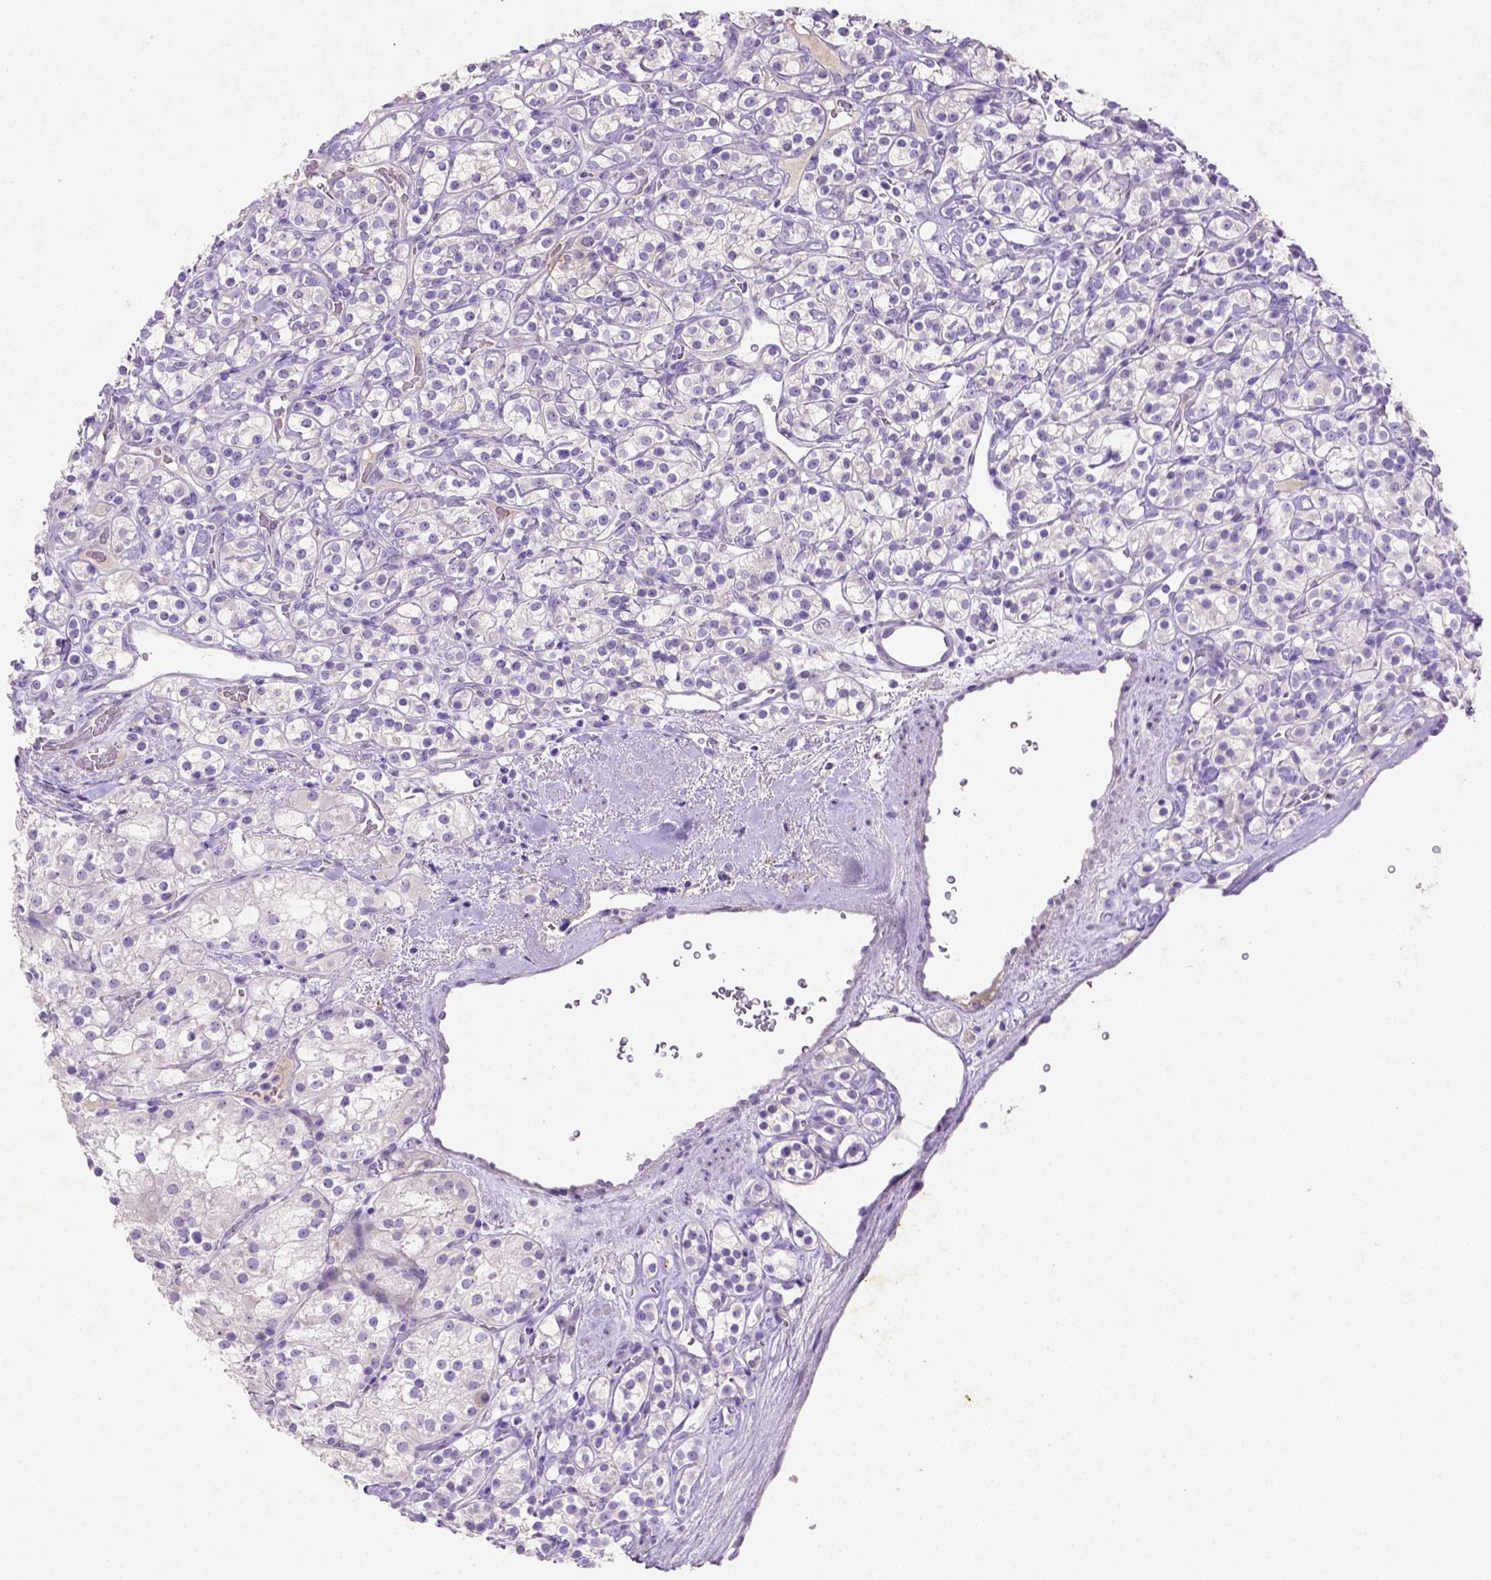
{"staining": {"intensity": "negative", "quantity": "none", "location": "none"}, "tissue": "renal cancer", "cell_type": "Tumor cells", "image_type": "cancer", "snomed": [{"axis": "morphology", "description": "Adenocarcinoma, NOS"}, {"axis": "topography", "description": "Kidney"}], "caption": "Immunohistochemistry of renal cancer shows no staining in tumor cells.", "gene": "NUDT2", "patient": {"sex": "male", "age": 77}}